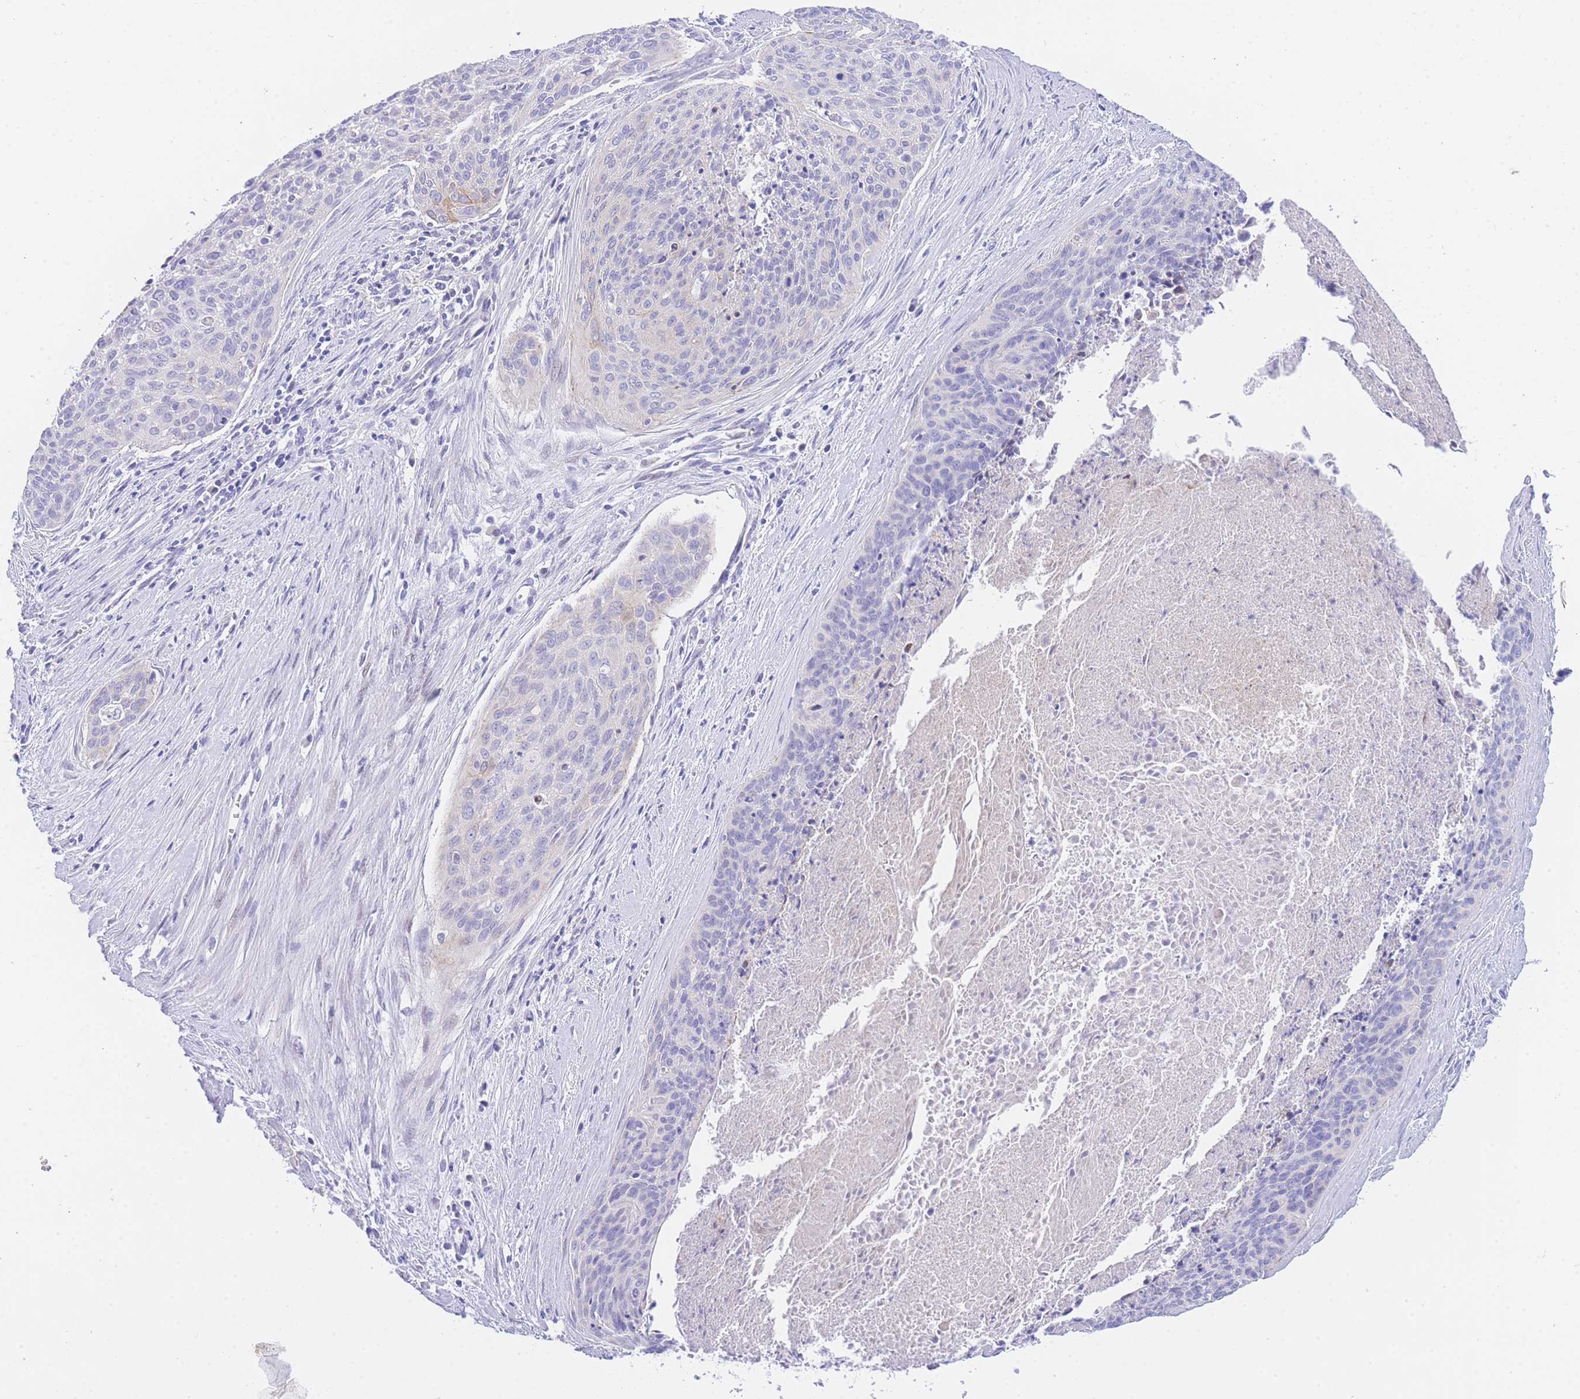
{"staining": {"intensity": "negative", "quantity": "none", "location": "none"}, "tissue": "cervical cancer", "cell_type": "Tumor cells", "image_type": "cancer", "snomed": [{"axis": "morphology", "description": "Squamous cell carcinoma, NOS"}, {"axis": "topography", "description": "Cervix"}], "caption": "Cervical squamous cell carcinoma stained for a protein using immunohistochemistry exhibits no positivity tumor cells.", "gene": "TIFAB", "patient": {"sex": "female", "age": 55}}